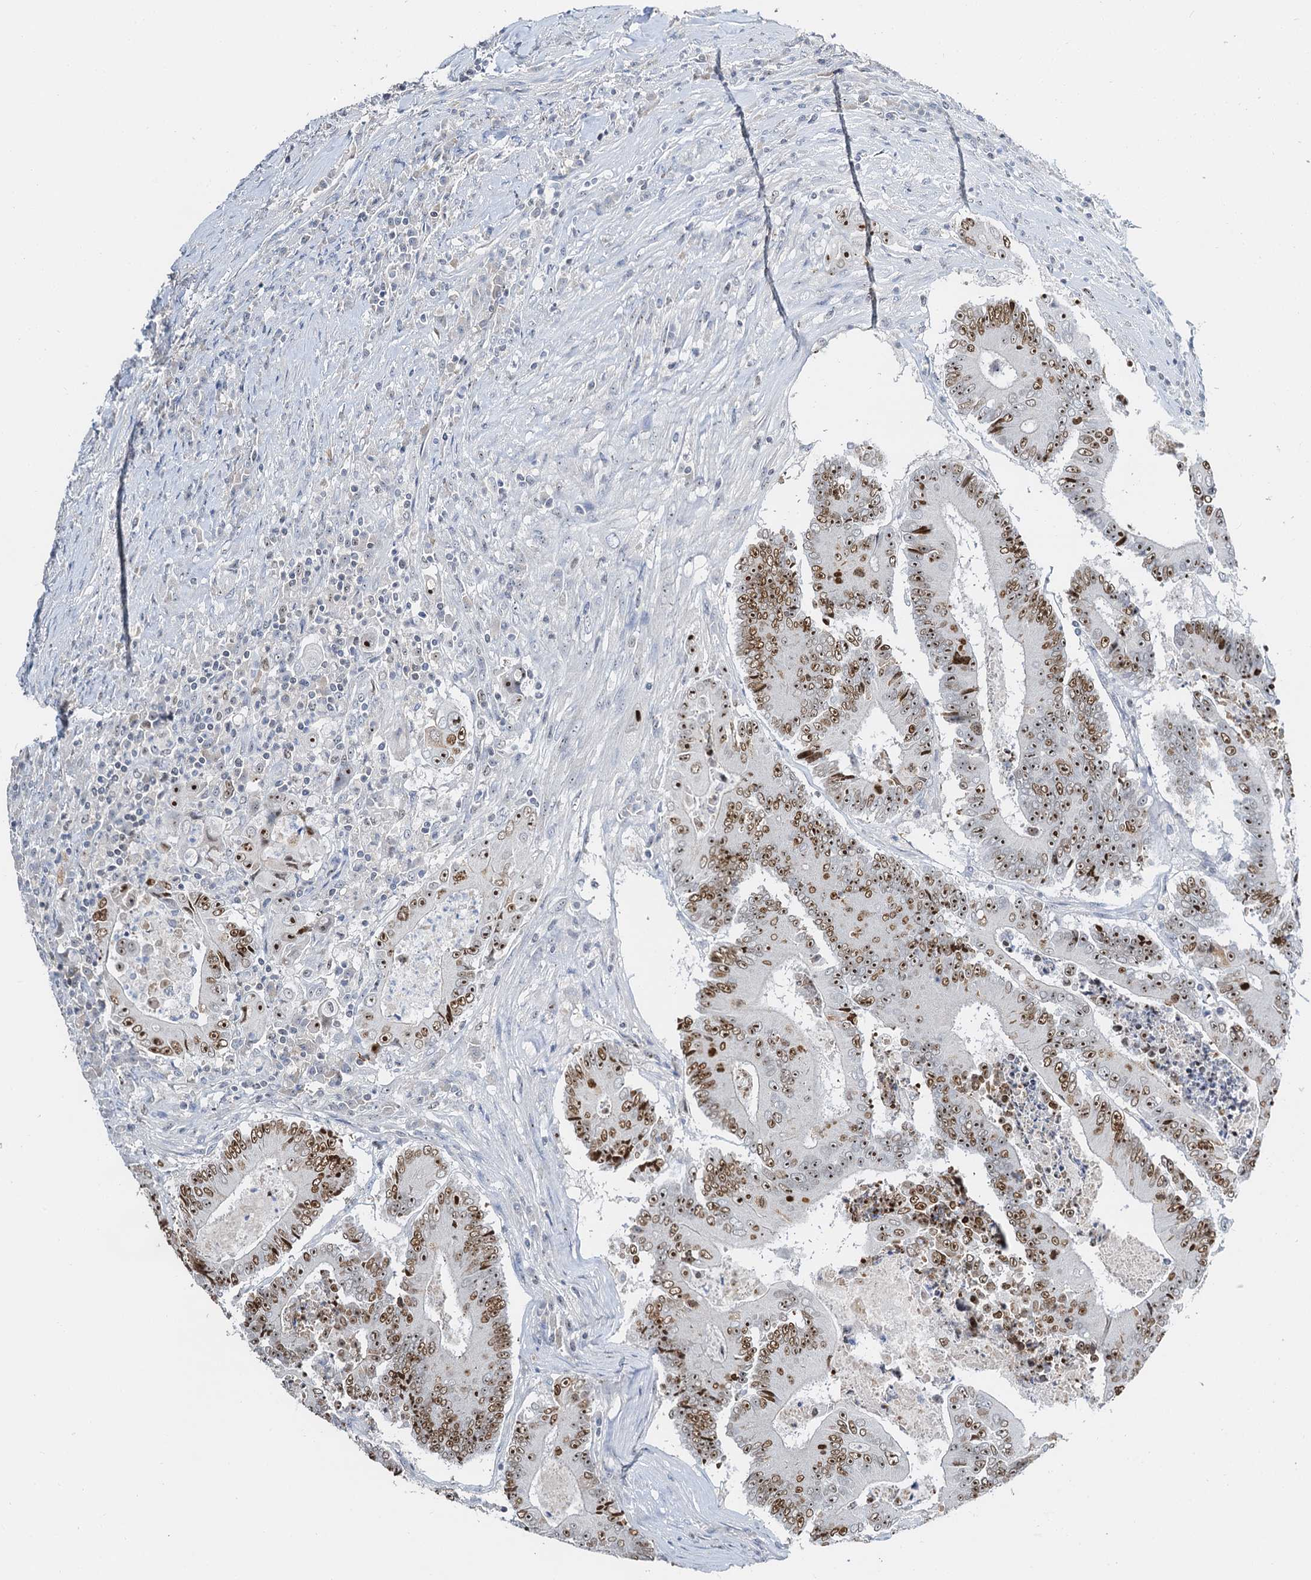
{"staining": {"intensity": "moderate", "quantity": ">75%", "location": "nuclear"}, "tissue": "colorectal cancer", "cell_type": "Tumor cells", "image_type": "cancer", "snomed": [{"axis": "morphology", "description": "Adenocarcinoma, NOS"}, {"axis": "topography", "description": "Colon"}], "caption": "Immunohistochemical staining of human colorectal adenocarcinoma reveals moderate nuclear protein expression in about >75% of tumor cells.", "gene": "NOP2", "patient": {"sex": "male", "age": 83}}